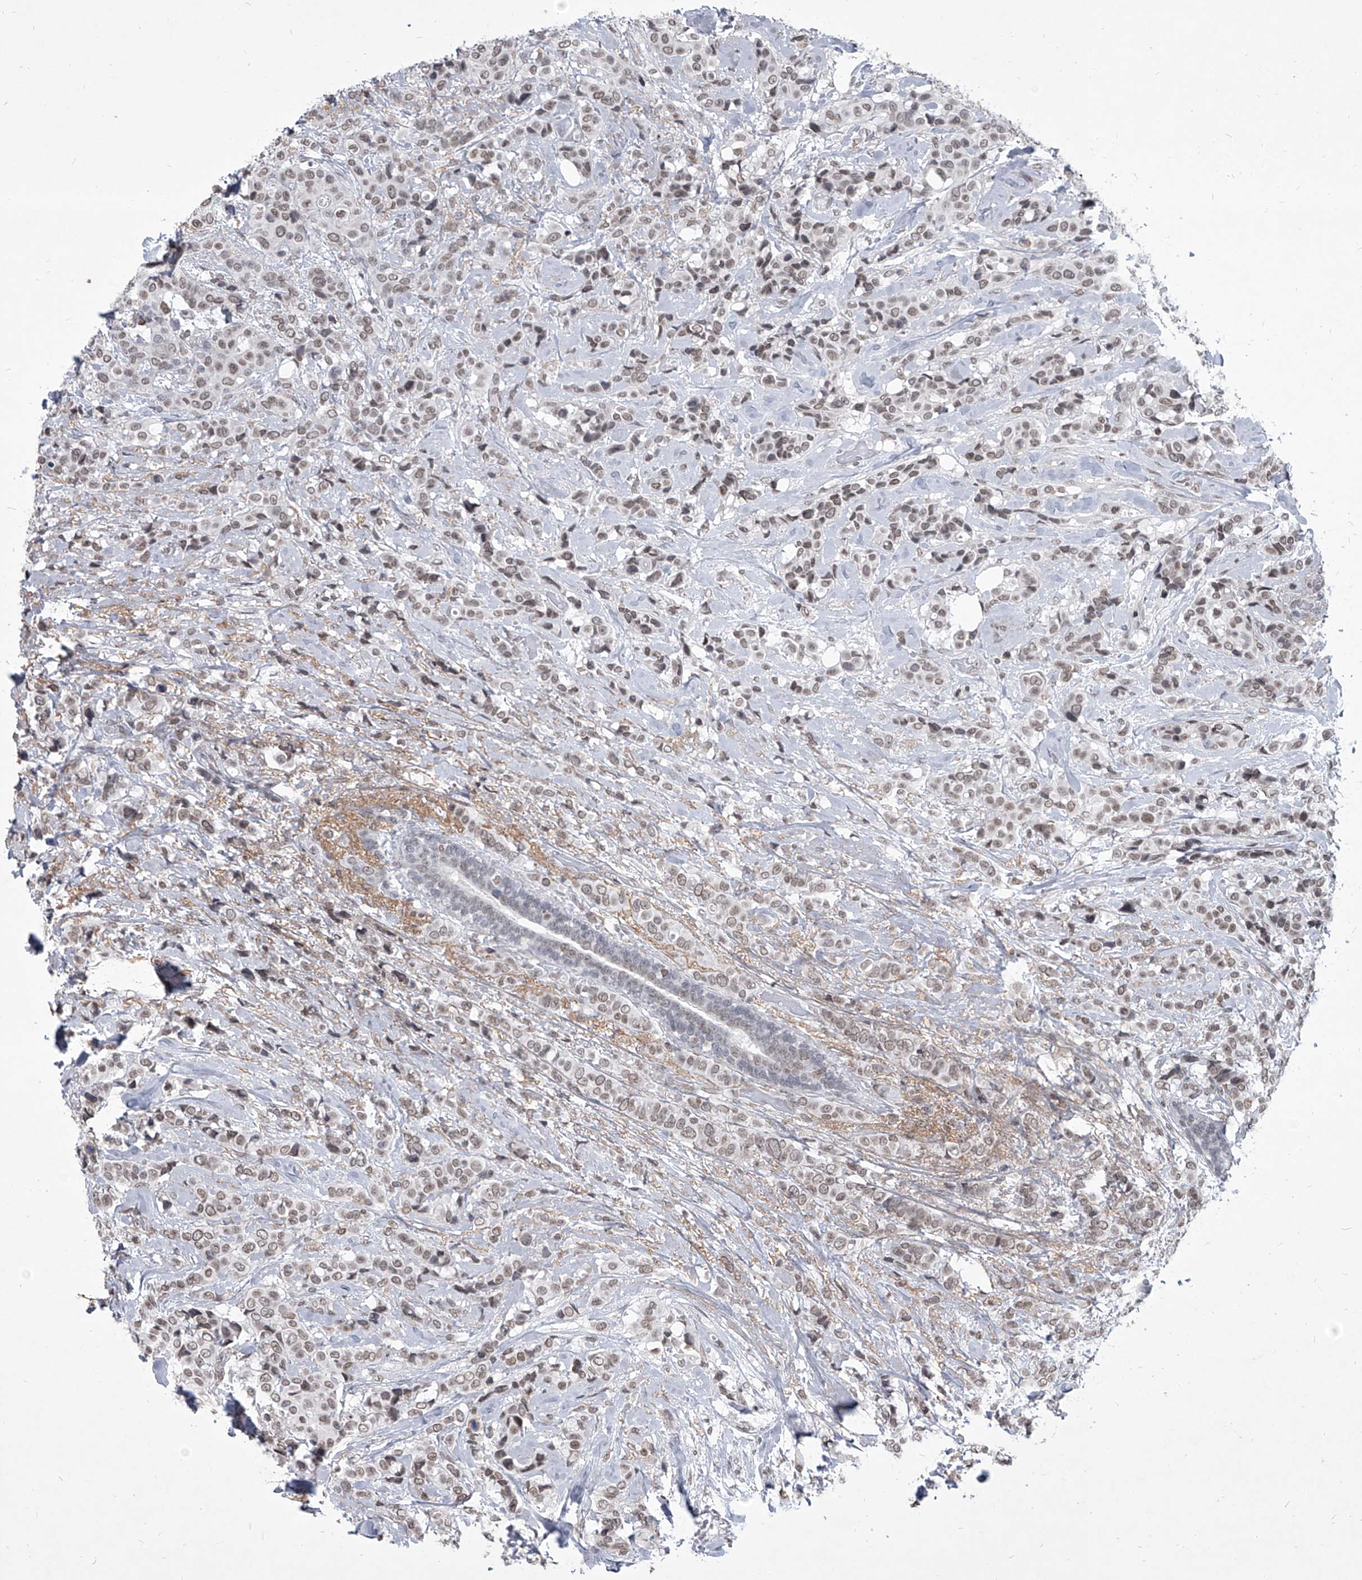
{"staining": {"intensity": "weak", "quantity": ">75%", "location": "cytoplasmic/membranous,nuclear"}, "tissue": "breast cancer", "cell_type": "Tumor cells", "image_type": "cancer", "snomed": [{"axis": "morphology", "description": "Lobular carcinoma"}, {"axis": "topography", "description": "Breast"}], "caption": "Approximately >75% of tumor cells in lobular carcinoma (breast) reveal weak cytoplasmic/membranous and nuclear protein positivity as visualized by brown immunohistochemical staining.", "gene": "PPIL4", "patient": {"sex": "female", "age": 51}}